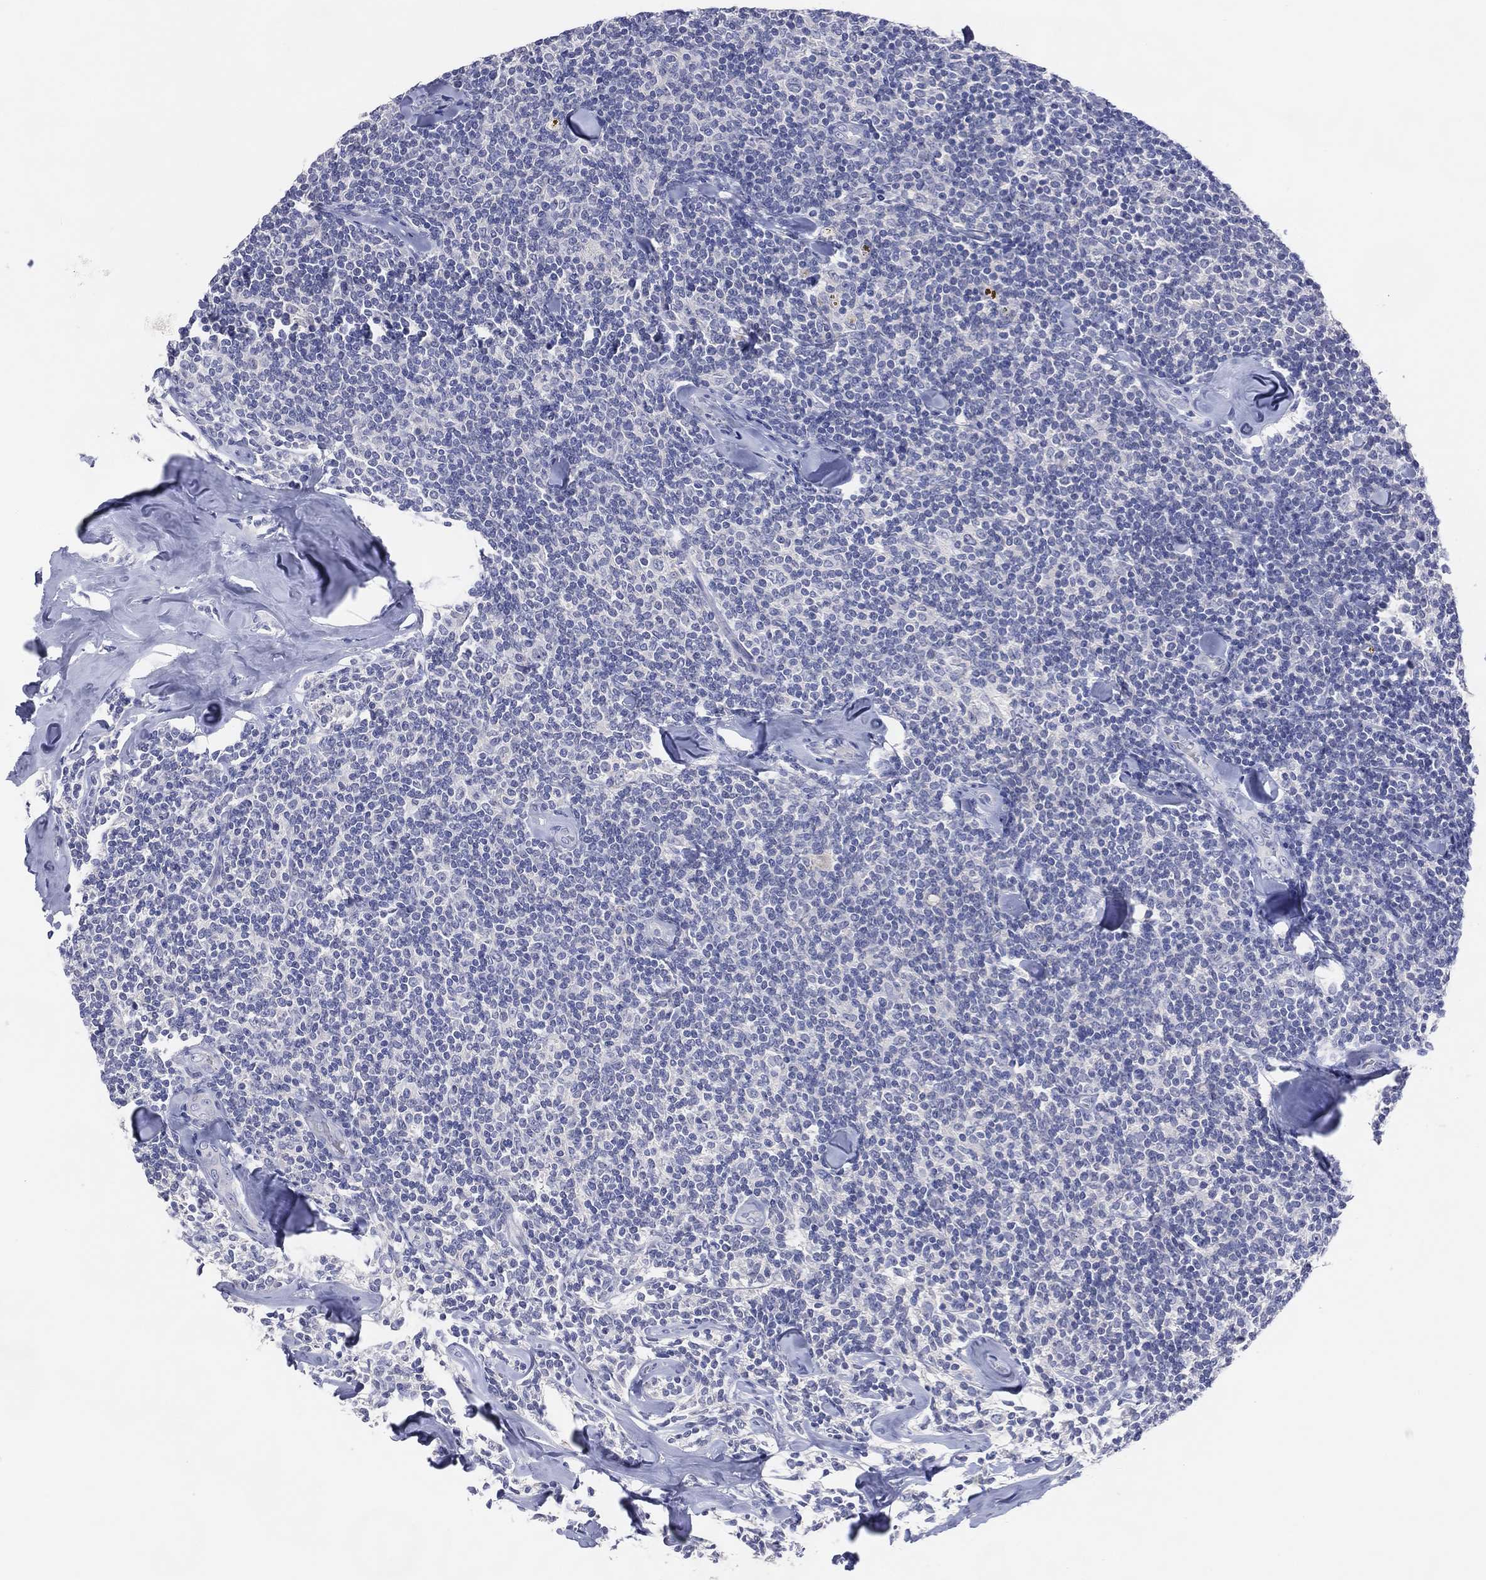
{"staining": {"intensity": "negative", "quantity": "none", "location": "none"}, "tissue": "lymphoma", "cell_type": "Tumor cells", "image_type": "cancer", "snomed": [{"axis": "morphology", "description": "Malignant lymphoma, non-Hodgkin's type, Low grade"}, {"axis": "topography", "description": "Lymph node"}], "caption": "Immunohistochemistry (IHC) photomicrograph of human lymphoma stained for a protein (brown), which demonstrates no staining in tumor cells.", "gene": "DNAH6", "patient": {"sex": "female", "age": 56}}